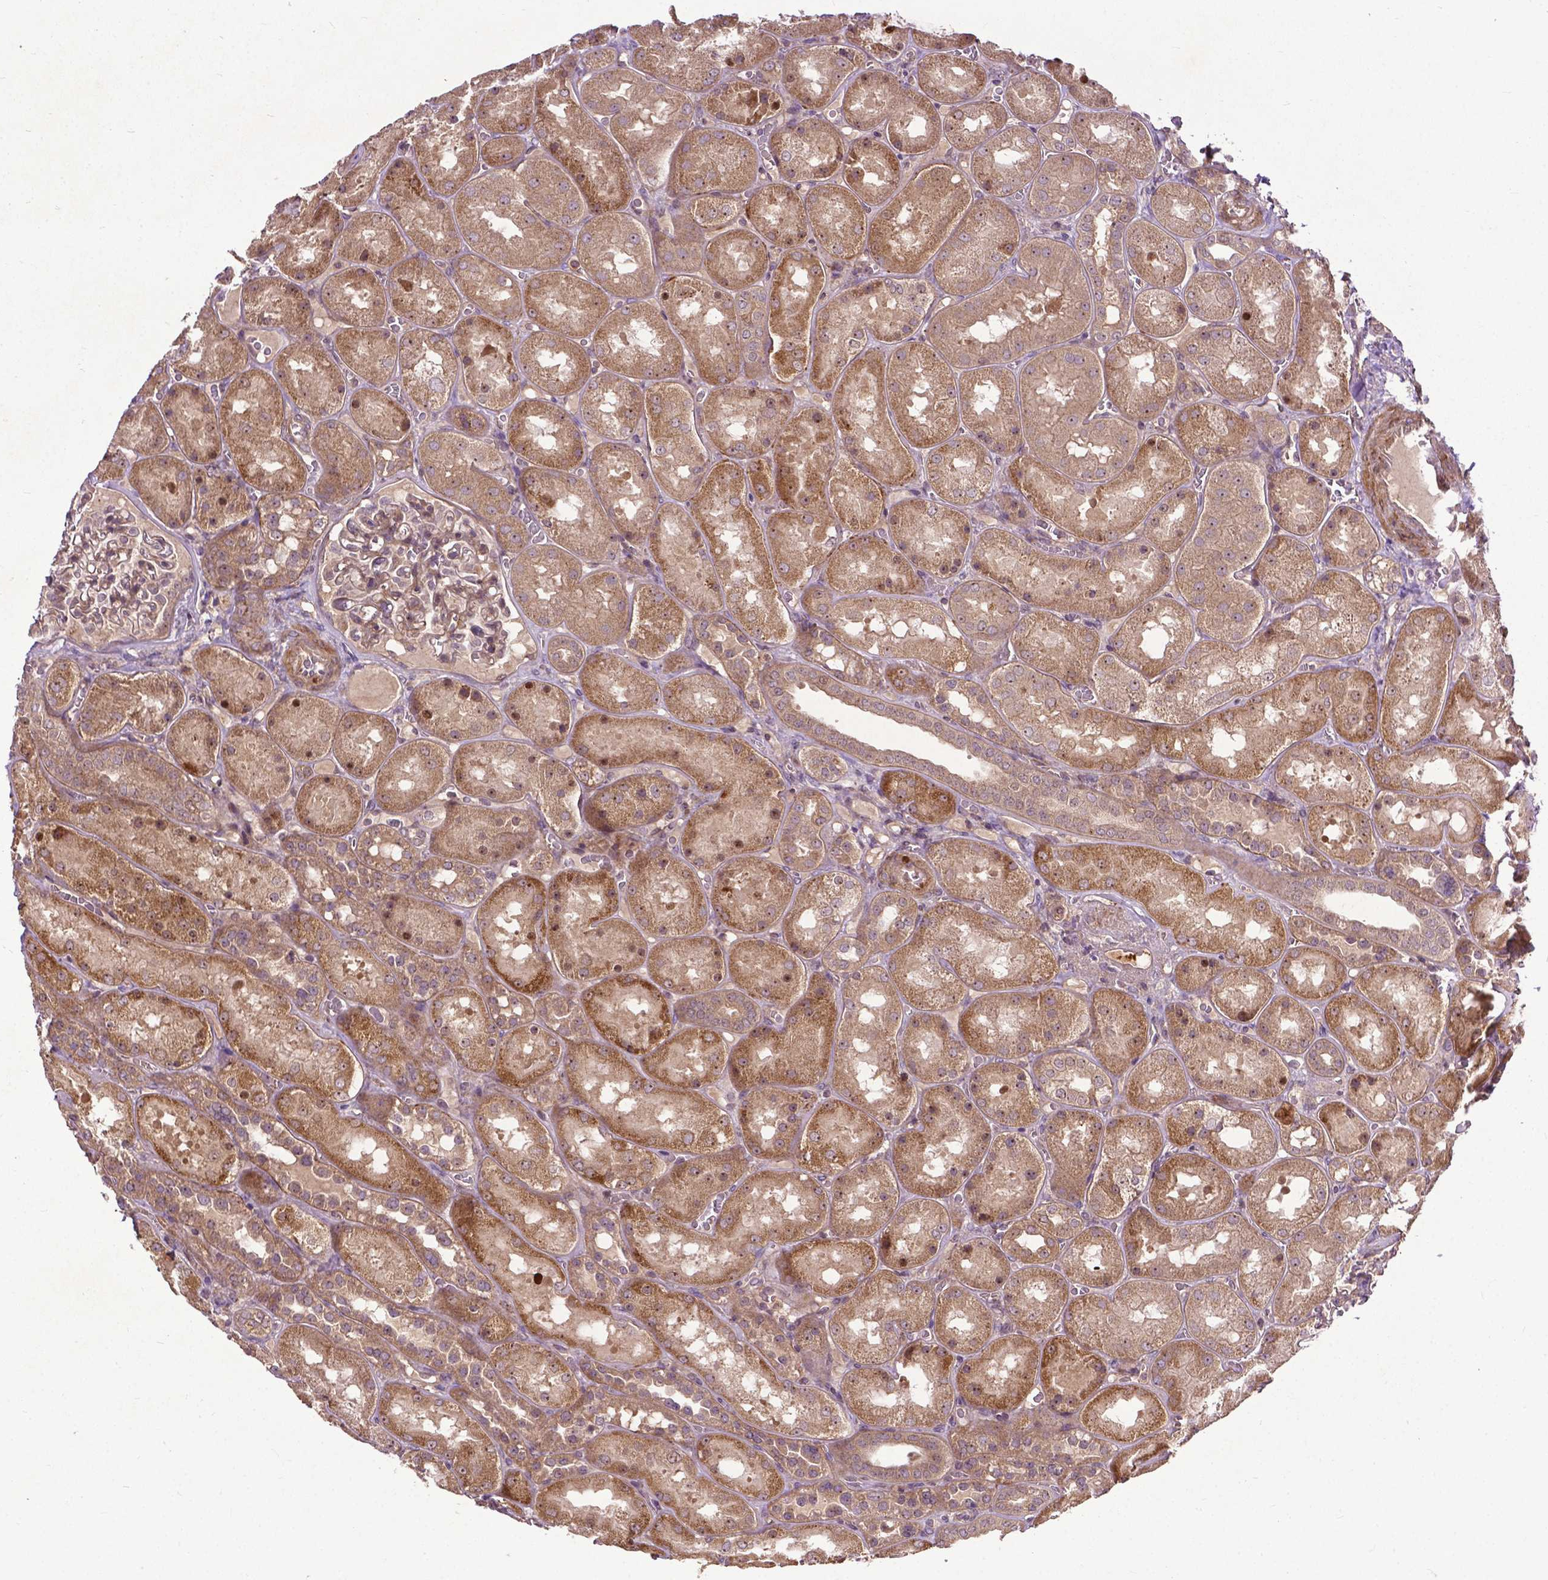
{"staining": {"intensity": "weak", "quantity": "25%-75%", "location": "cytoplasmic/membranous"}, "tissue": "kidney", "cell_type": "Cells in glomeruli", "image_type": "normal", "snomed": [{"axis": "morphology", "description": "Normal tissue, NOS"}, {"axis": "topography", "description": "Kidney"}], "caption": "The image exhibits immunohistochemical staining of unremarkable kidney. There is weak cytoplasmic/membranous positivity is seen in approximately 25%-75% of cells in glomeruli.", "gene": "PARP3", "patient": {"sex": "male", "age": 73}}